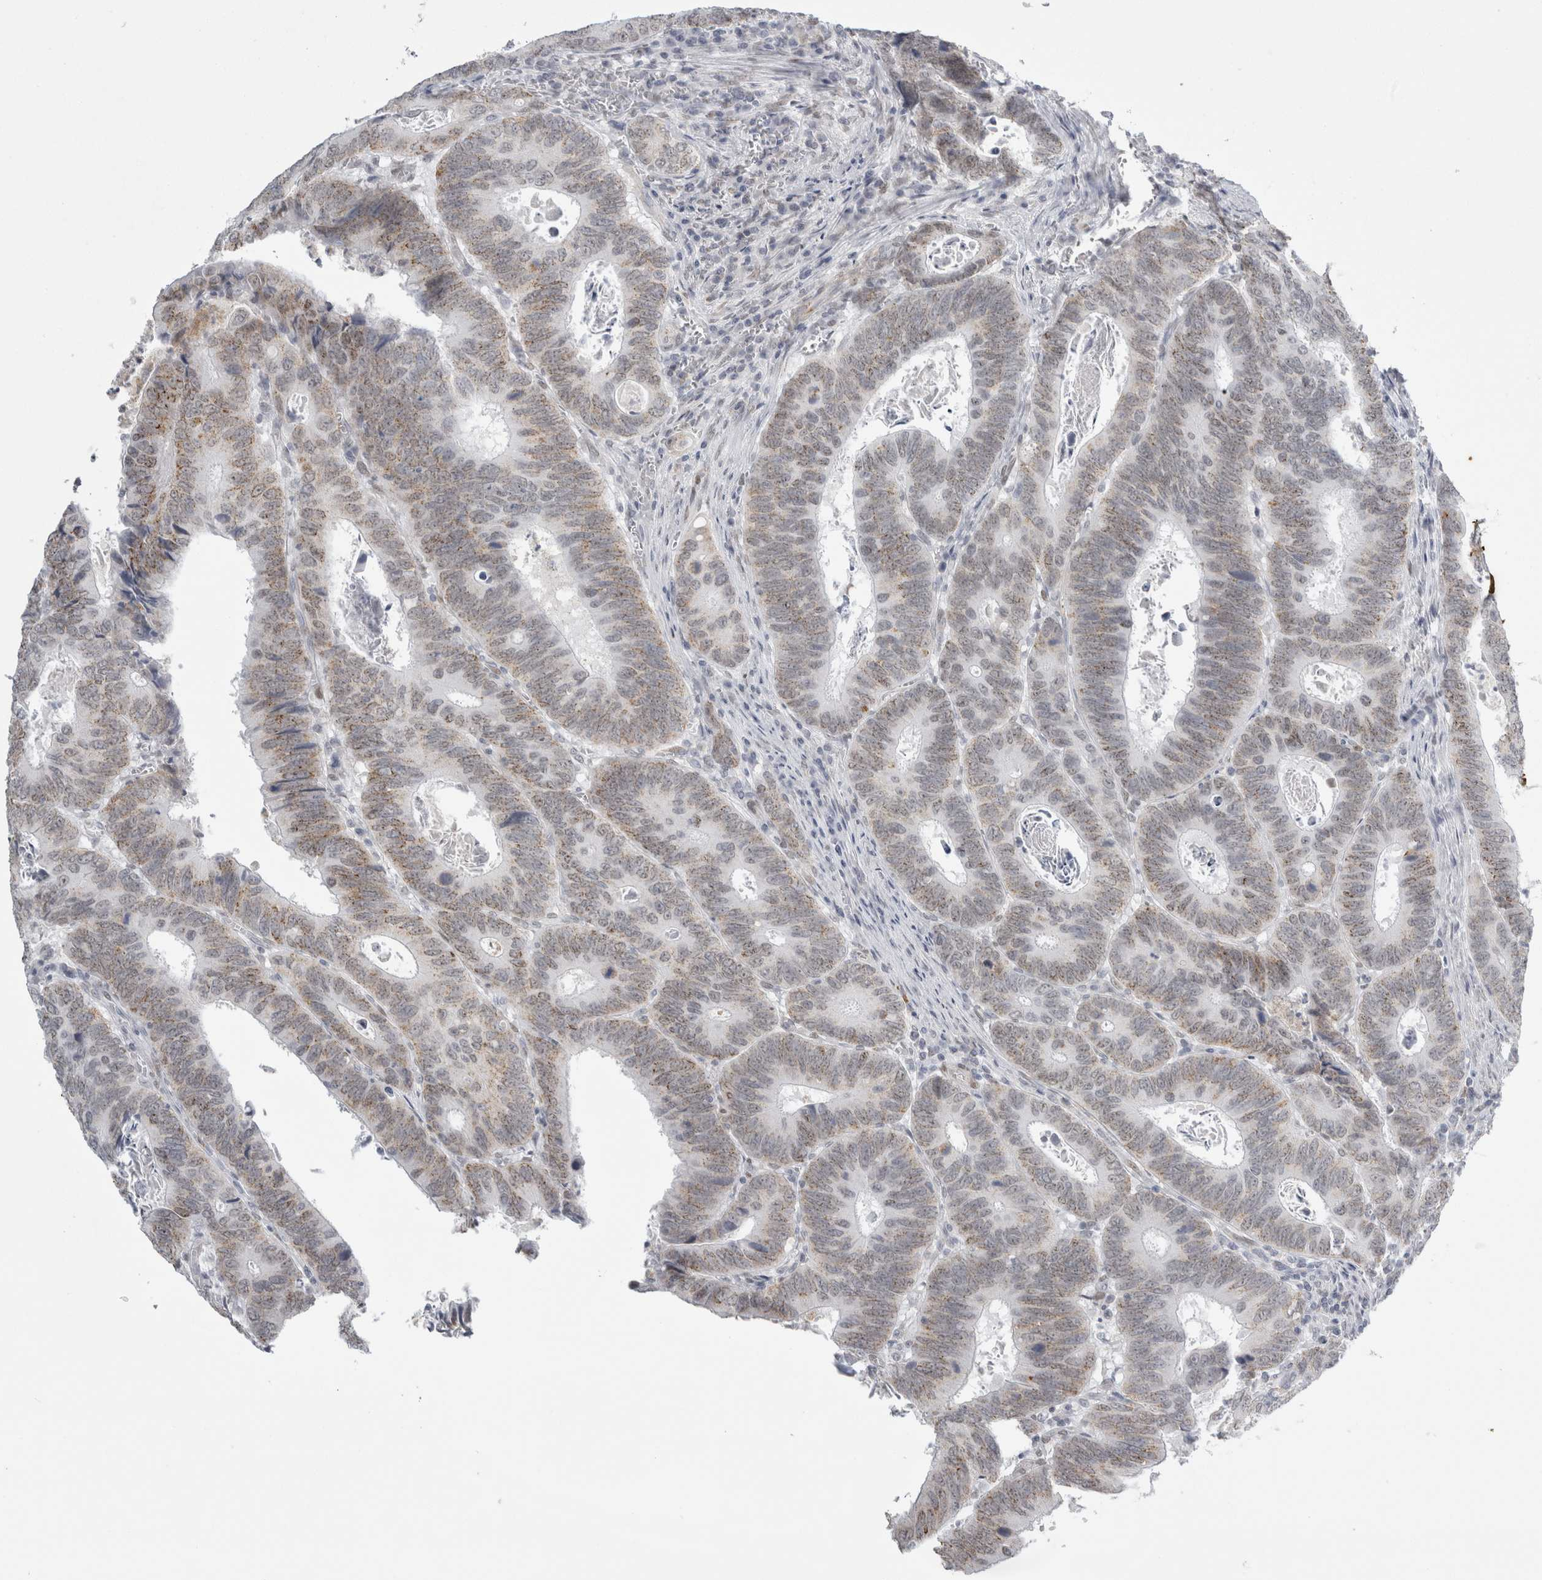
{"staining": {"intensity": "weak", "quantity": ">75%", "location": "cytoplasmic/membranous"}, "tissue": "colorectal cancer", "cell_type": "Tumor cells", "image_type": "cancer", "snomed": [{"axis": "morphology", "description": "Adenocarcinoma, NOS"}, {"axis": "topography", "description": "Colon"}], "caption": "Immunohistochemistry image of colorectal cancer (adenocarcinoma) stained for a protein (brown), which displays low levels of weak cytoplasmic/membranous positivity in about >75% of tumor cells.", "gene": "PLIN1", "patient": {"sex": "male", "age": 72}}